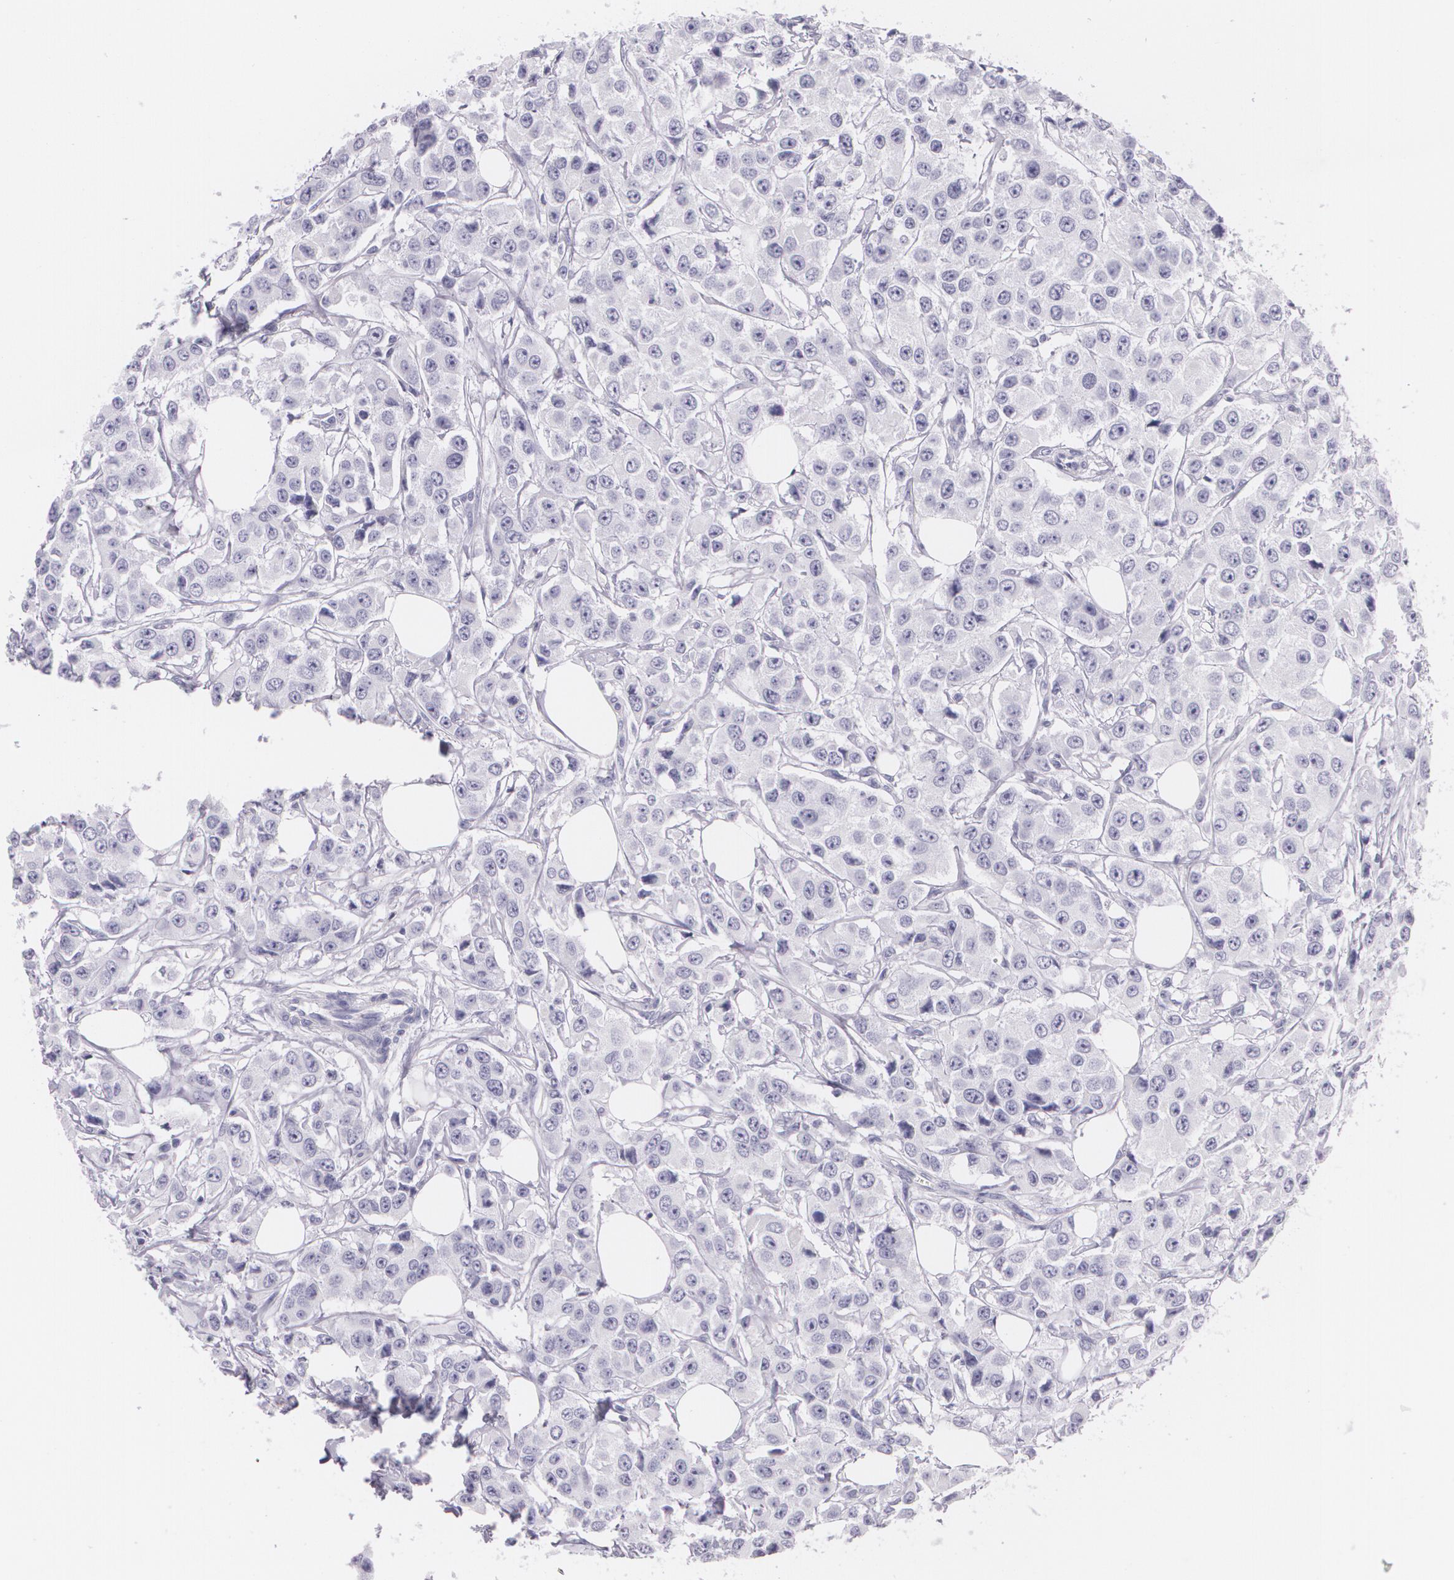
{"staining": {"intensity": "negative", "quantity": "none", "location": "none"}, "tissue": "breast cancer", "cell_type": "Tumor cells", "image_type": "cancer", "snomed": [{"axis": "morphology", "description": "Duct carcinoma"}, {"axis": "topography", "description": "Breast"}], "caption": "The histopathology image displays no staining of tumor cells in breast cancer. (Brightfield microscopy of DAB immunohistochemistry at high magnification).", "gene": "DLG4", "patient": {"sex": "female", "age": 58}}